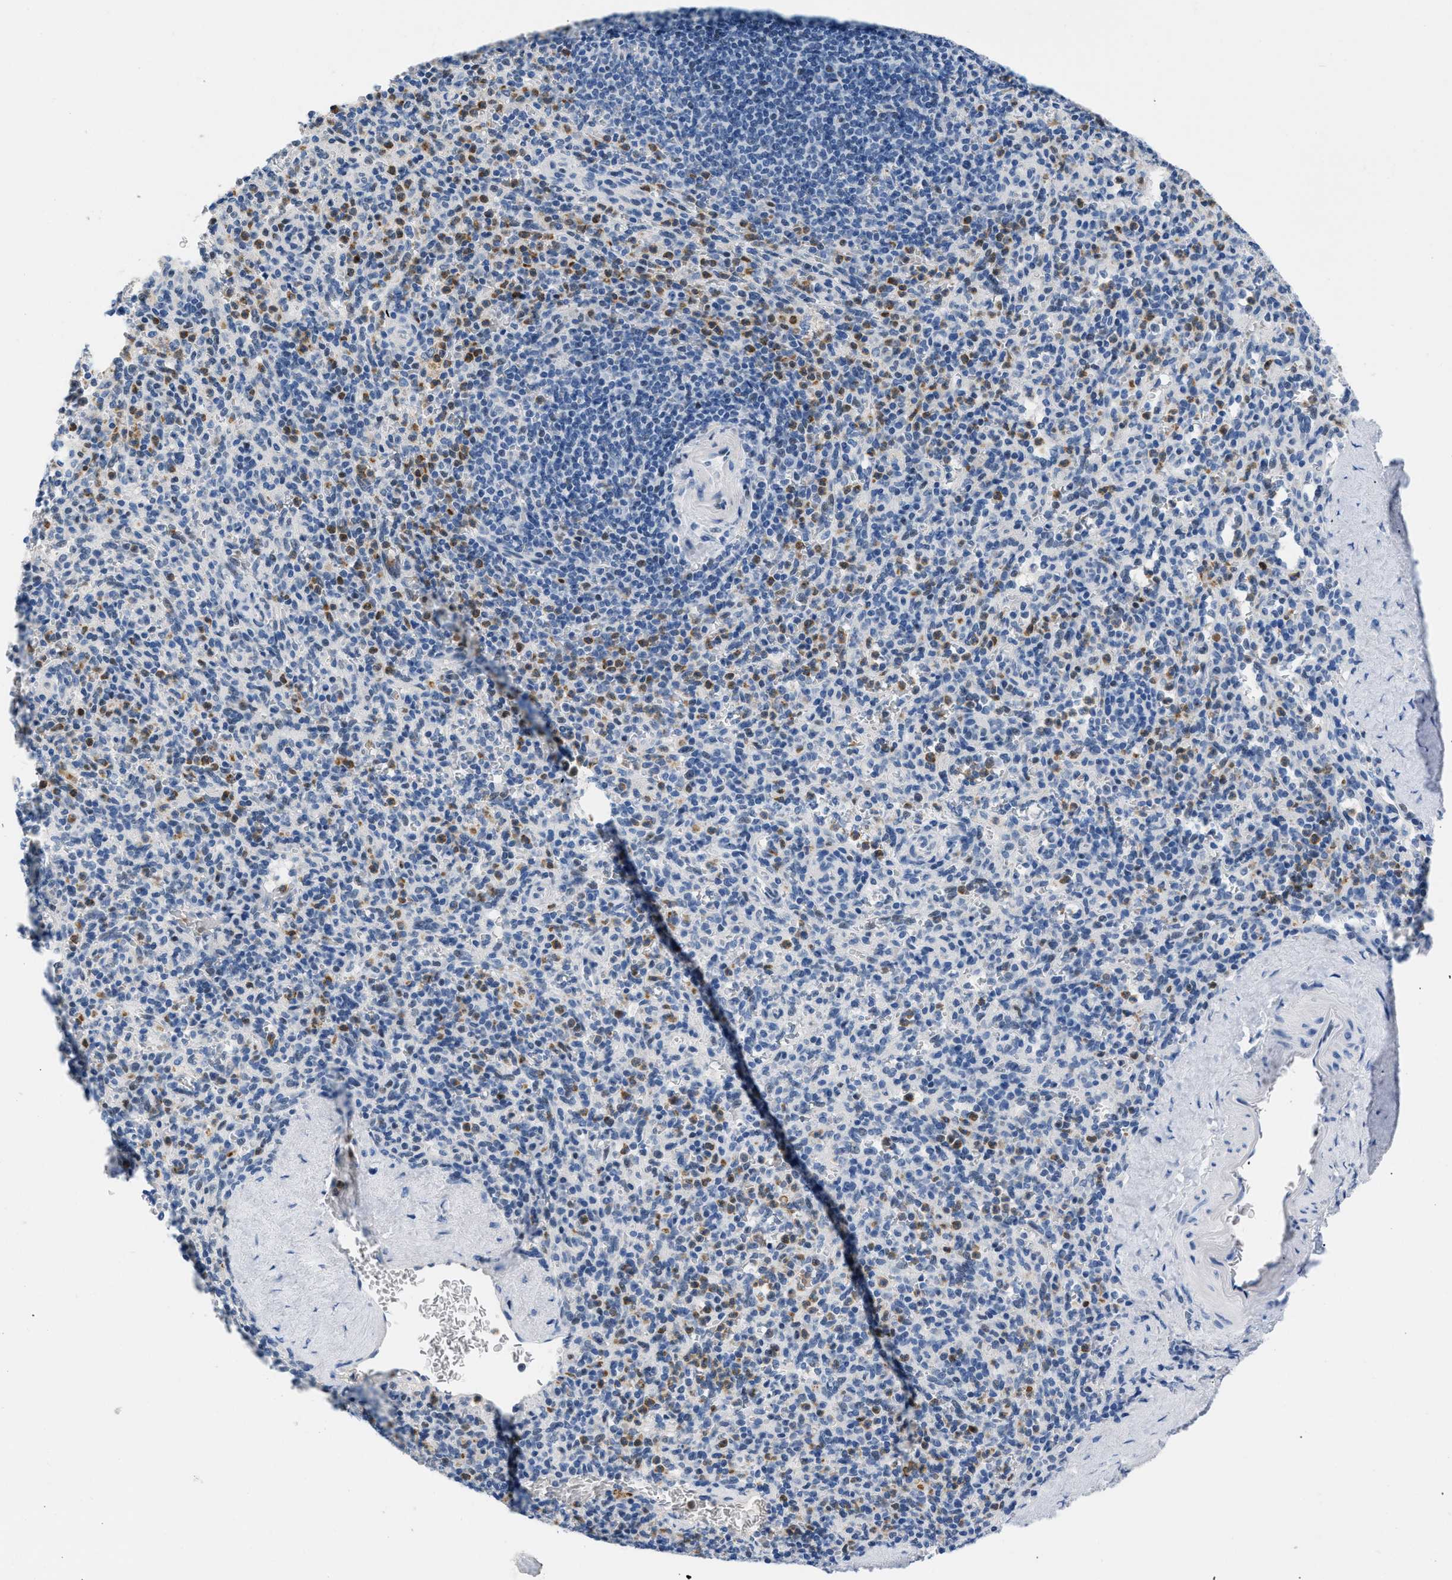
{"staining": {"intensity": "moderate", "quantity": "<25%", "location": "cytoplasmic/membranous"}, "tissue": "spleen", "cell_type": "Cells in red pulp", "image_type": "normal", "snomed": [{"axis": "morphology", "description": "Normal tissue, NOS"}, {"axis": "topography", "description": "Spleen"}], "caption": "This is a histology image of immunohistochemistry staining of benign spleen, which shows moderate staining in the cytoplasmic/membranous of cells in red pulp.", "gene": "BOLL", "patient": {"sex": "male", "age": 36}}